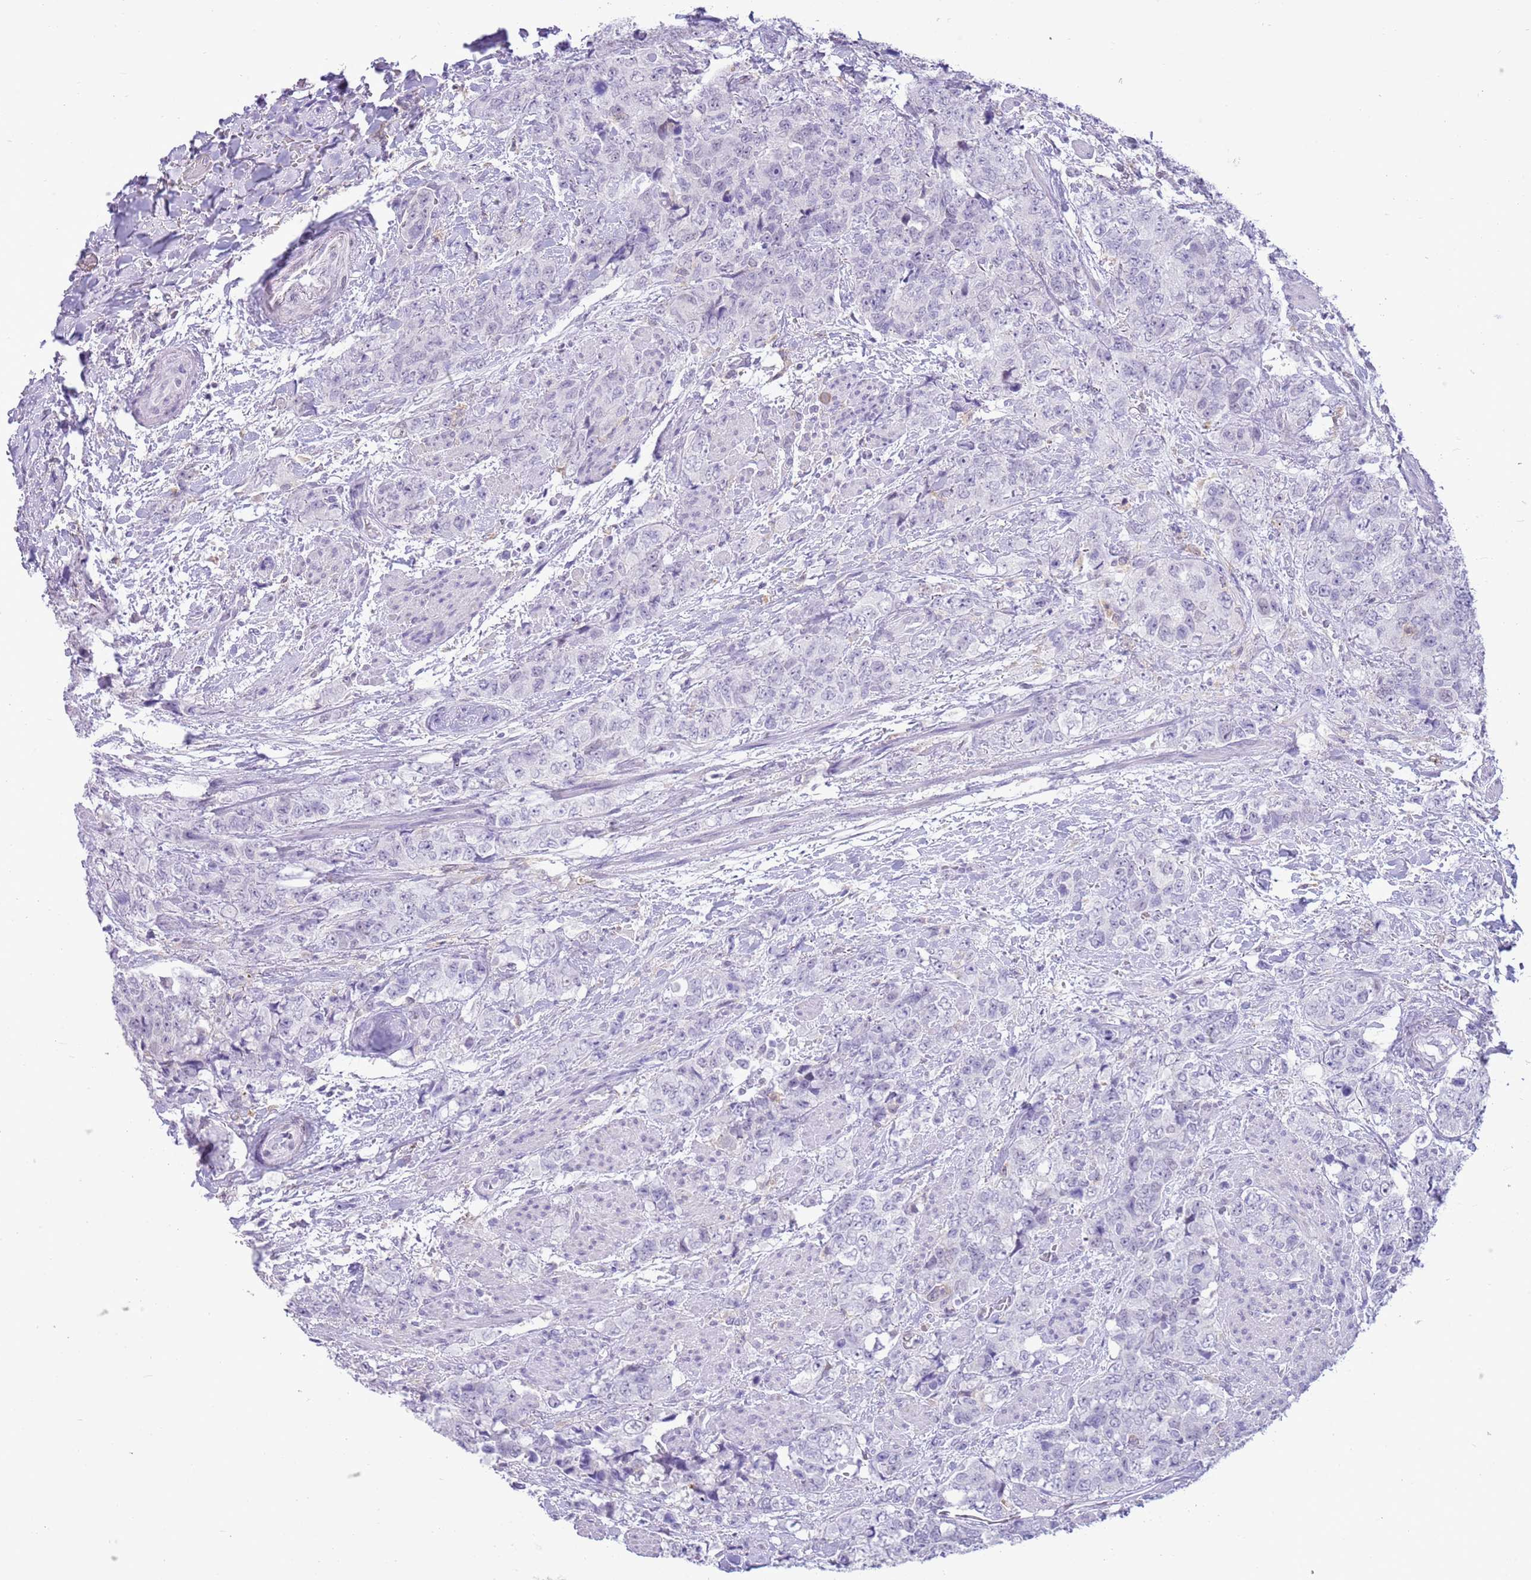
{"staining": {"intensity": "negative", "quantity": "none", "location": "none"}, "tissue": "urothelial cancer", "cell_type": "Tumor cells", "image_type": "cancer", "snomed": [{"axis": "morphology", "description": "Urothelial carcinoma, High grade"}, {"axis": "topography", "description": "Urinary bladder"}], "caption": "Tumor cells are negative for protein expression in human urothelial carcinoma (high-grade). (DAB immunohistochemistry (IHC), high magnification).", "gene": "PPP1R17", "patient": {"sex": "female", "age": 78}}